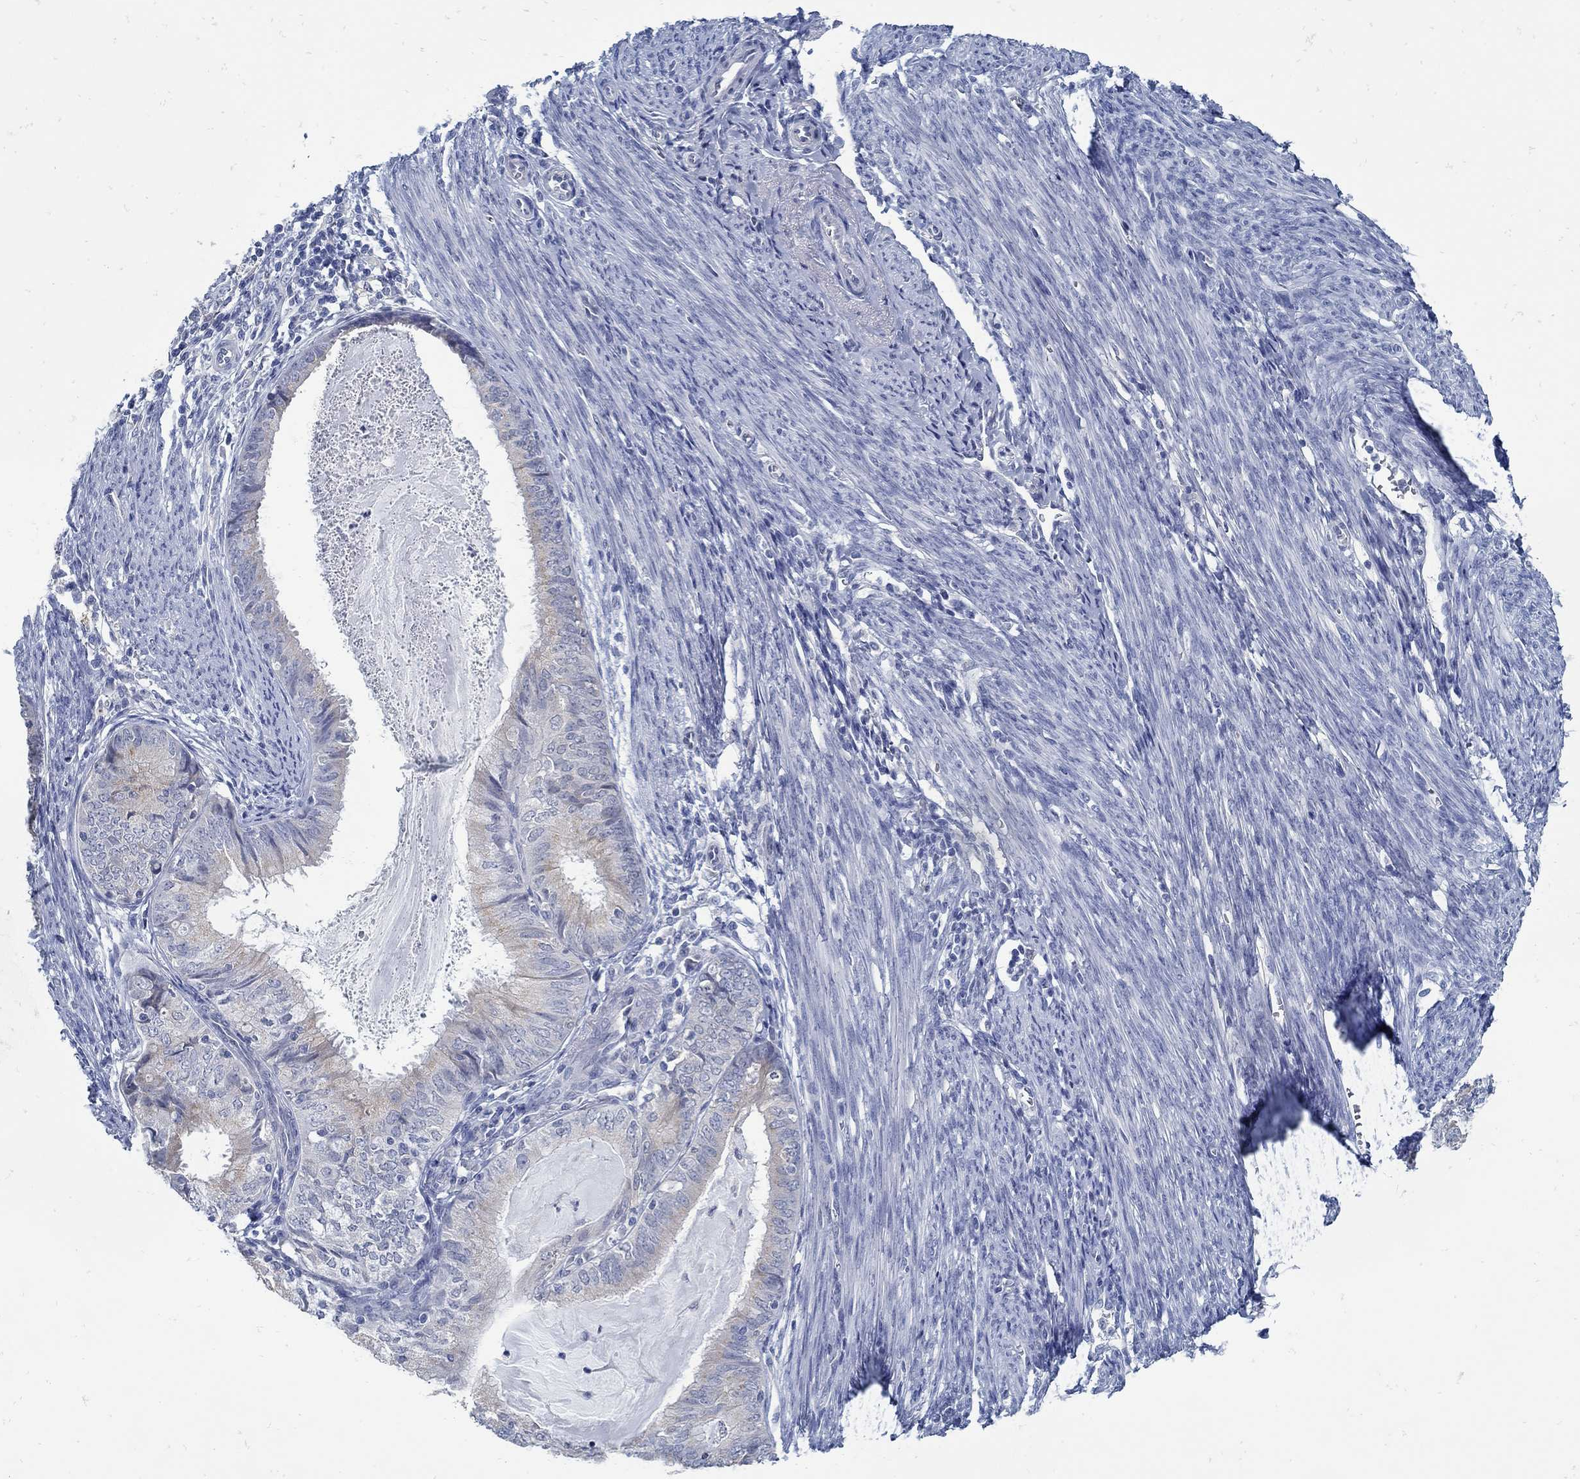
{"staining": {"intensity": "weak", "quantity": "<25%", "location": "cytoplasmic/membranous"}, "tissue": "endometrial cancer", "cell_type": "Tumor cells", "image_type": "cancer", "snomed": [{"axis": "morphology", "description": "Adenocarcinoma, NOS"}, {"axis": "topography", "description": "Endometrium"}], "caption": "Adenocarcinoma (endometrial) was stained to show a protein in brown. There is no significant positivity in tumor cells.", "gene": "ZFAND4", "patient": {"sex": "female", "age": 57}}